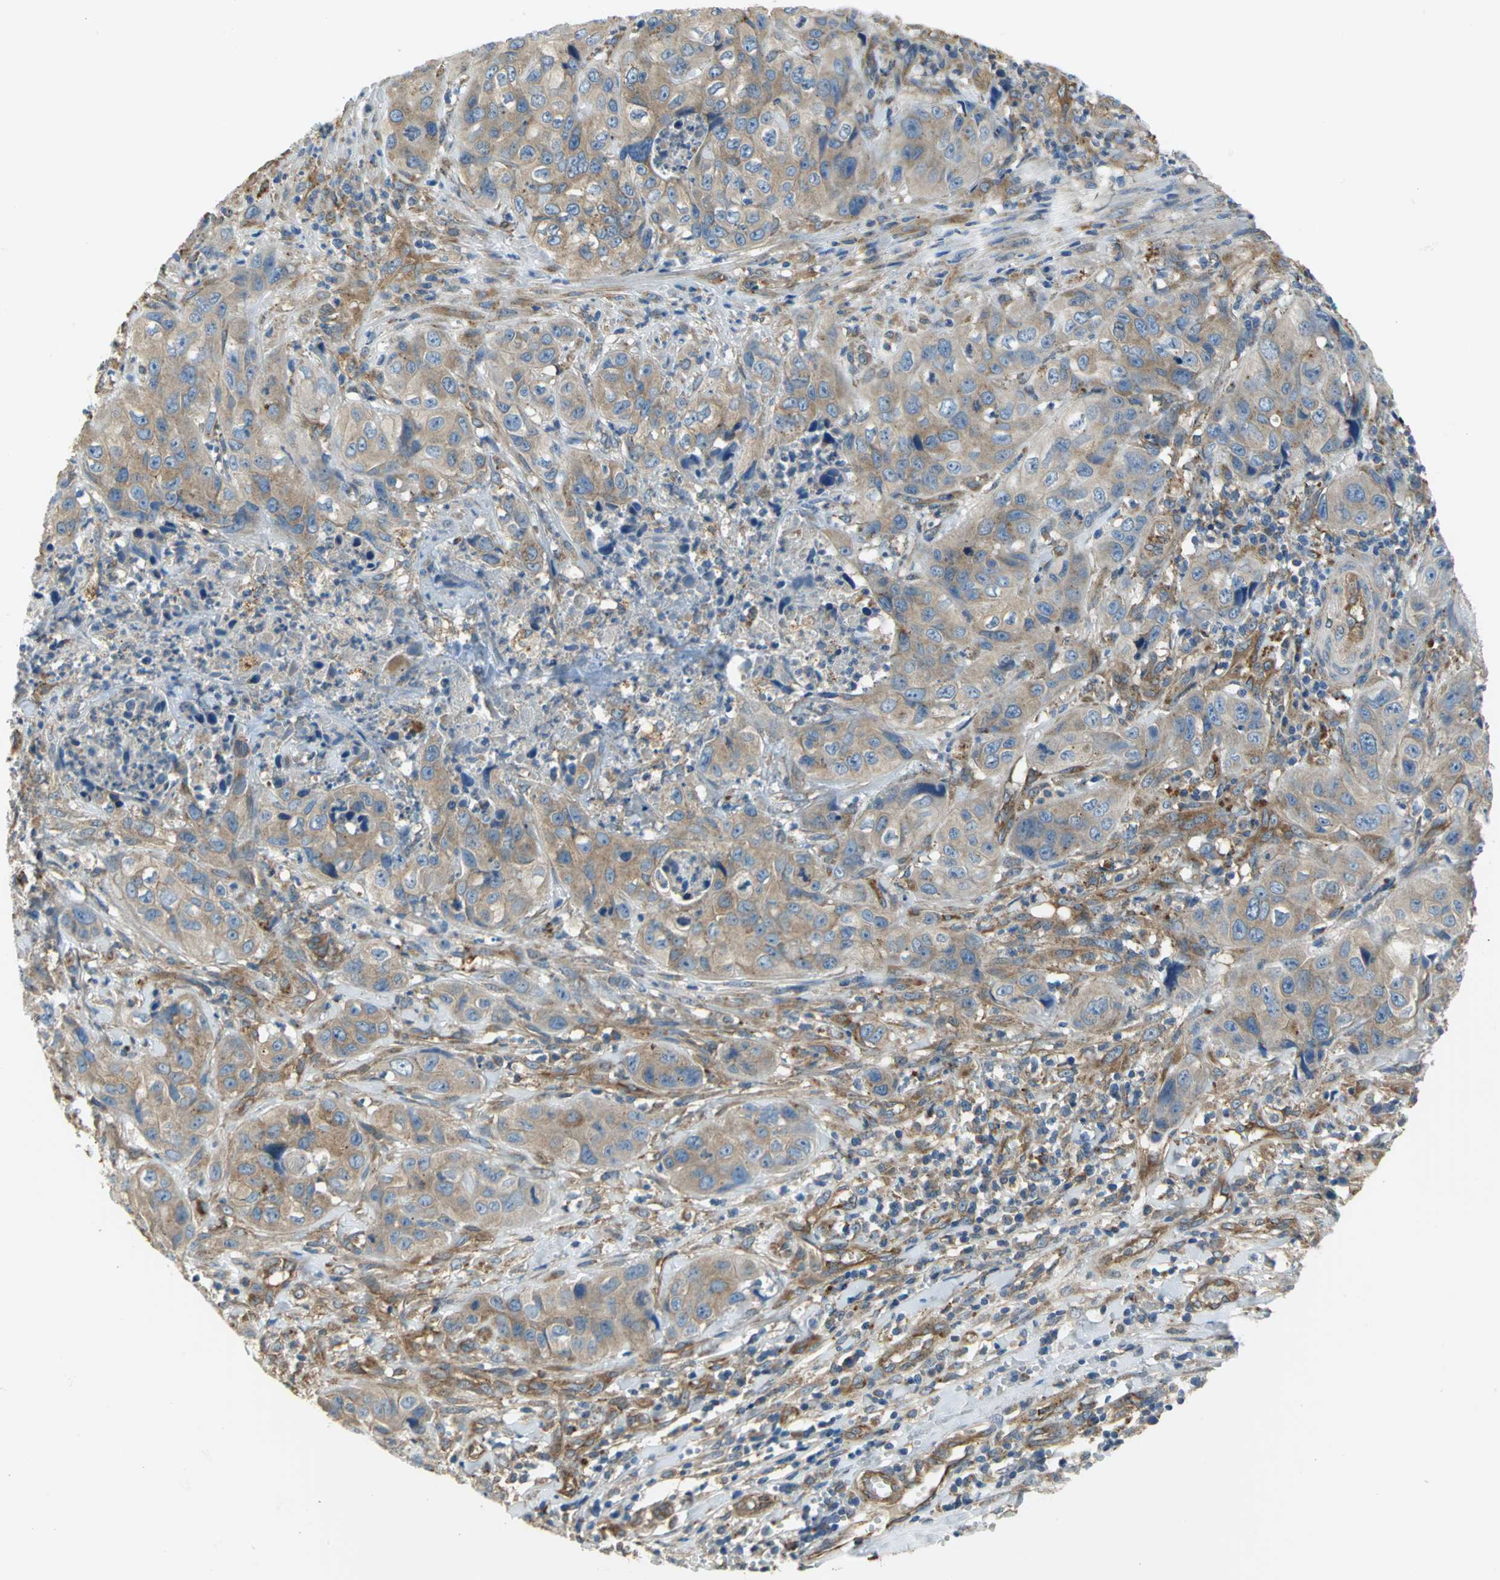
{"staining": {"intensity": "weak", "quantity": "25%-75%", "location": "cytoplasmic/membranous"}, "tissue": "liver cancer", "cell_type": "Tumor cells", "image_type": "cancer", "snomed": [{"axis": "morphology", "description": "Cholangiocarcinoma"}, {"axis": "topography", "description": "Liver"}], "caption": "Cholangiocarcinoma (liver) stained with DAB immunohistochemistry (IHC) displays low levels of weak cytoplasmic/membranous staining in approximately 25%-75% of tumor cells.", "gene": "DIAPH2", "patient": {"sex": "female", "age": 61}}